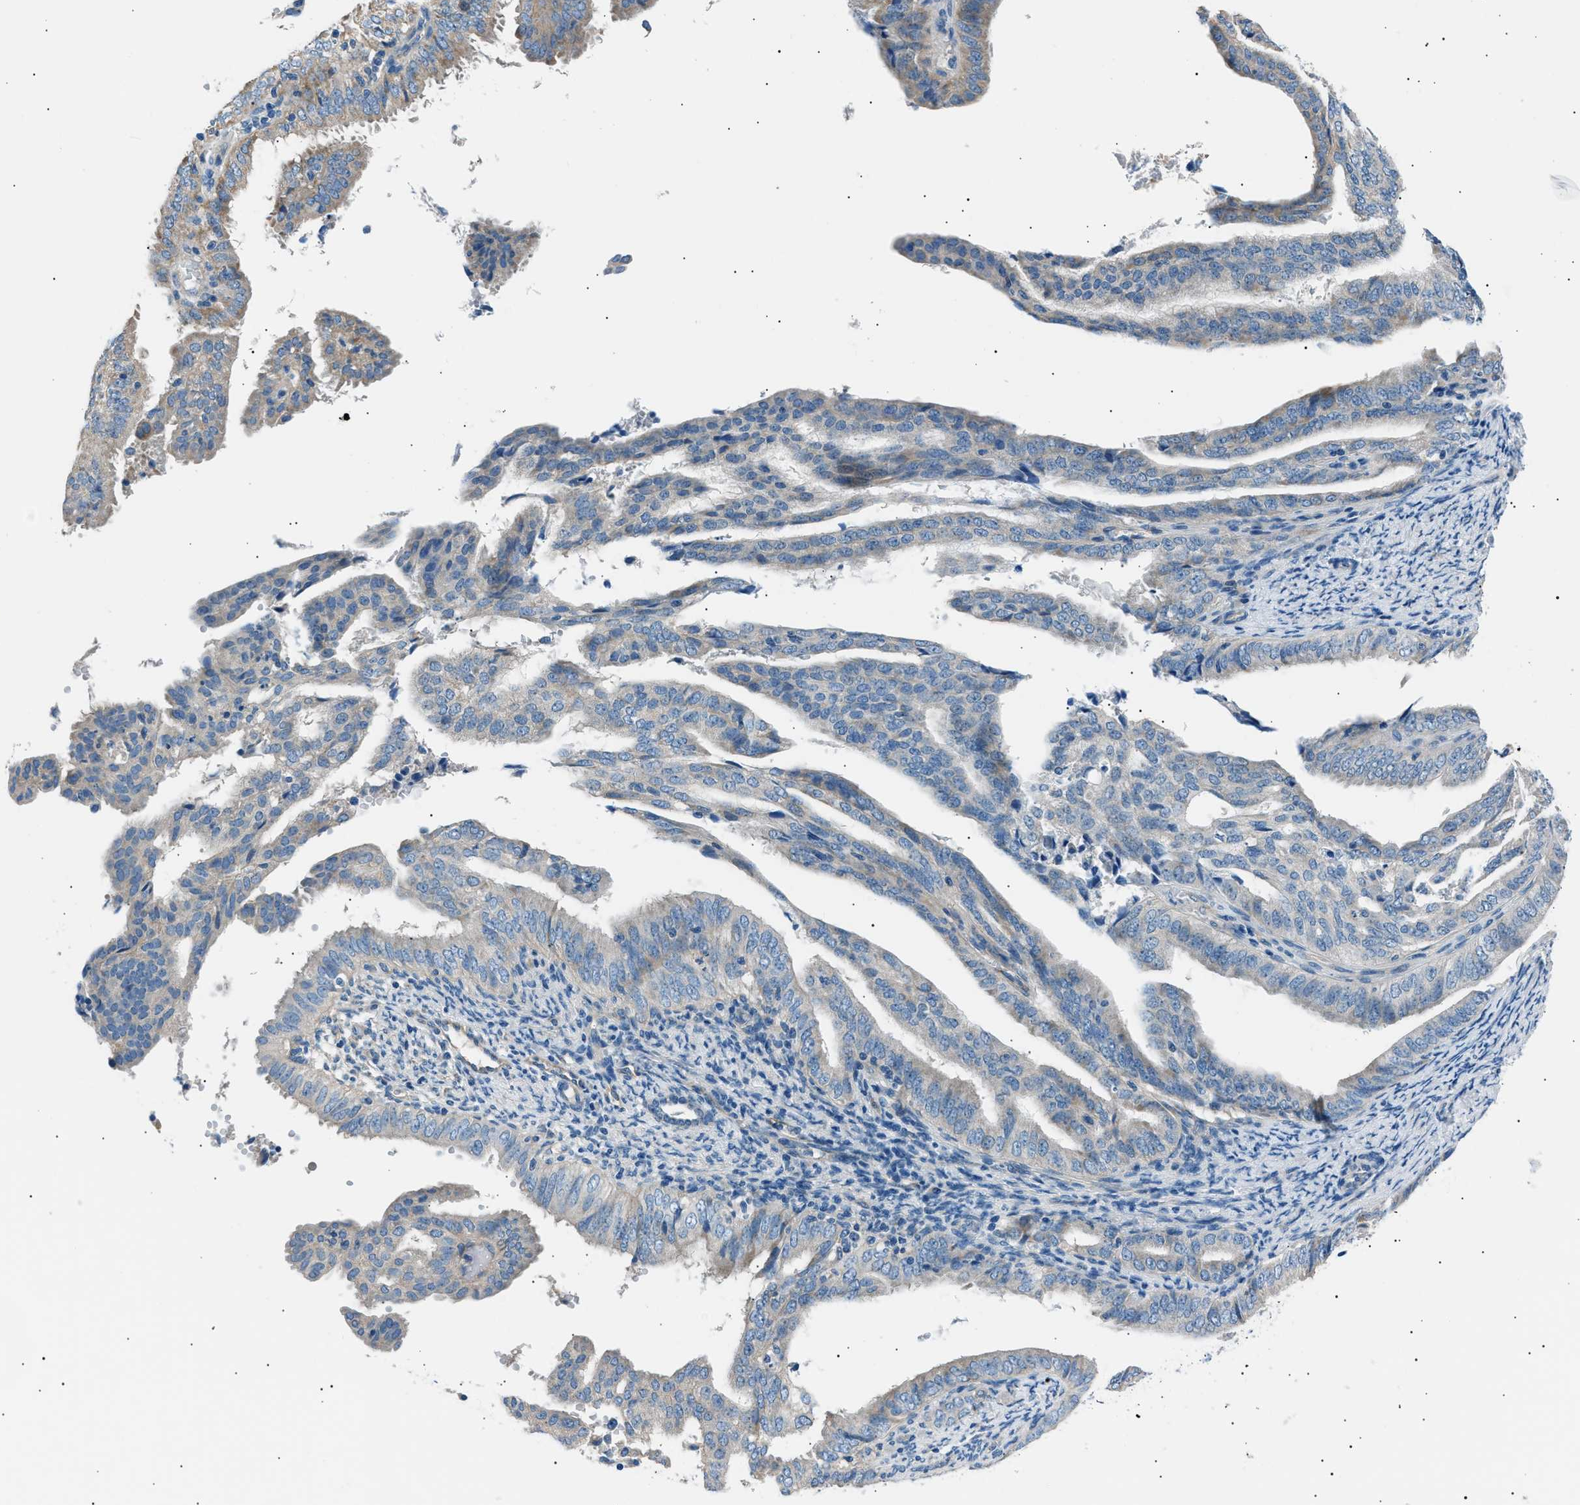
{"staining": {"intensity": "weak", "quantity": "<25%", "location": "cytoplasmic/membranous"}, "tissue": "endometrial cancer", "cell_type": "Tumor cells", "image_type": "cancer", "snomed": [{"axis": "morphology", "description": "Adenocarcinoma, NOS"}, {"axis": "topography", "description": "Endometrium"}], "caption": "IHC image of endometrial cancer stained for a protein (brown), which shows no staining in tumor cells.", "gene": "LRRC37B", "patient": {"sex": "female", "age": 58}}